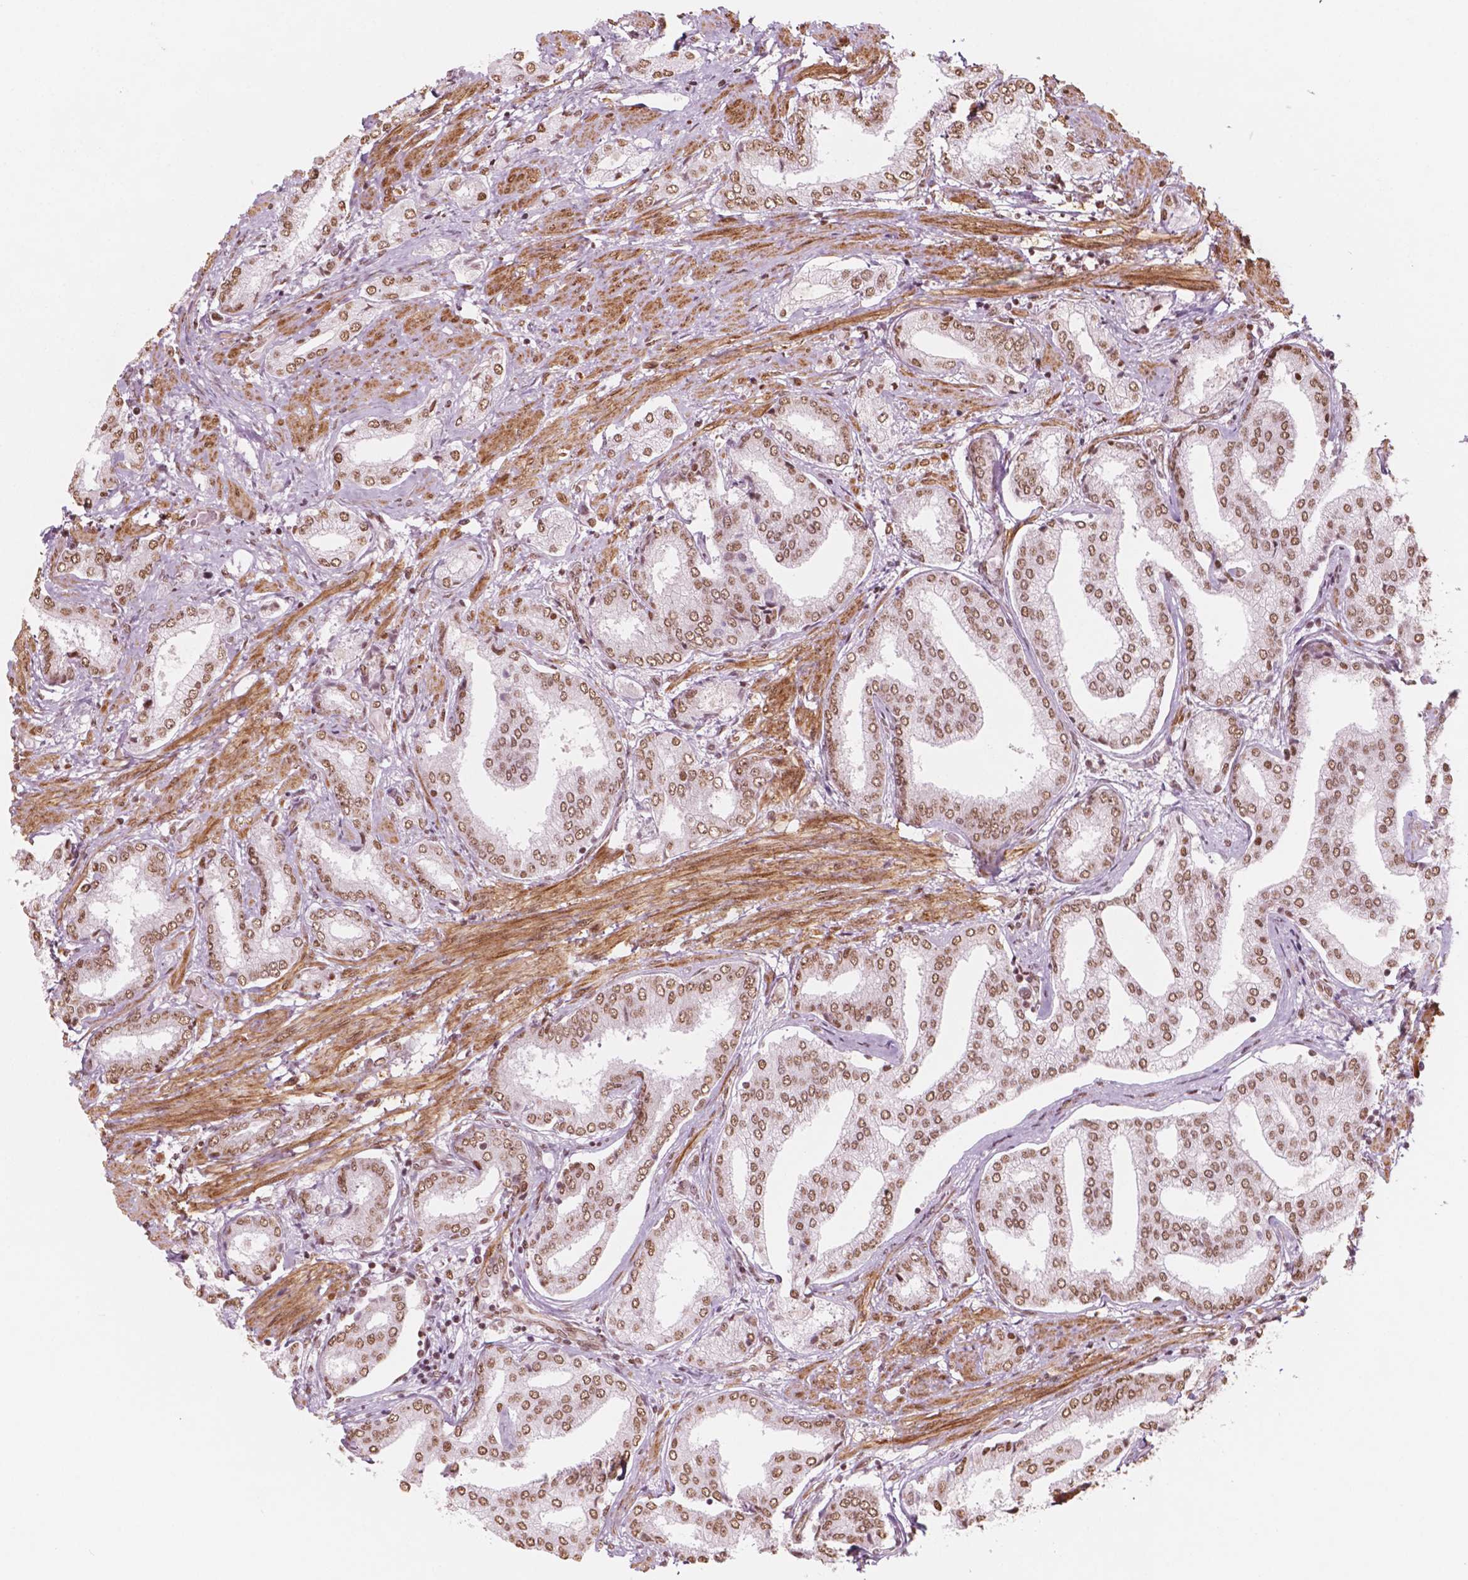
{"staining": {"intensity": "moderate", "quantity": ">75%", "location": "nuclear"}, "tissue": "prostate cancer", "cell_type": "Tumor cells", "image_type": "cancer", "snomed": [{"axis": "morphology", "description": "Adenocarcinoma, NOS"}, {"axis": "topography", "description": "Prostate"}], "caption": "Immunohistochemistry image of neoplastic tissue: prostate cancer (adenocarcinoma) stained using immunohistochemistry (IHC) exhibits medium levels of moderate protein expression localized specifically in the nuclear of tumor cells, appearing as a nuclear brown color.", "gene": "GTF3C5", "patient": {"sex": "male", "age": 63}}